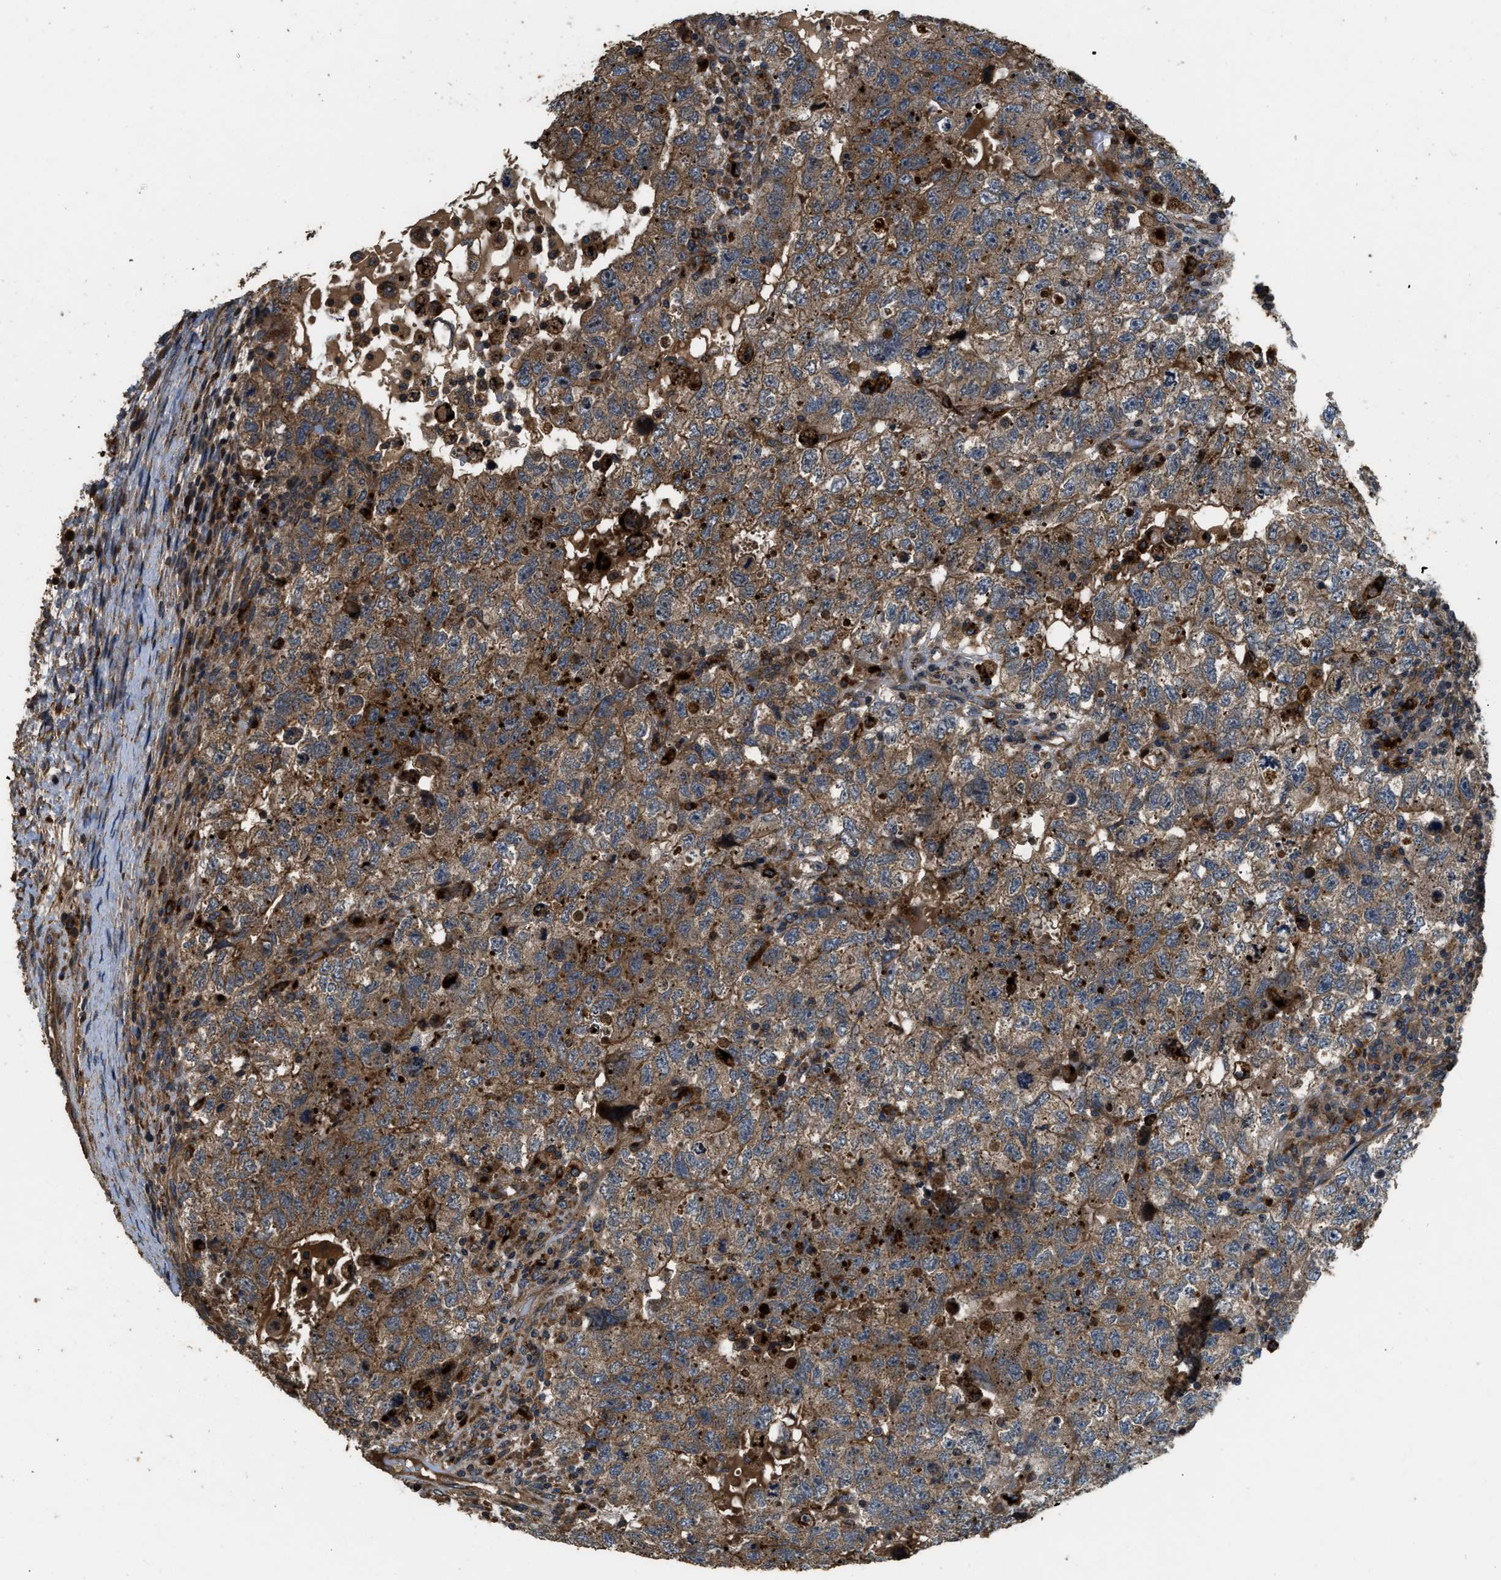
{"staining": {"intensity": "moderate", "quantity": ">75%", "location": "cytoplasmic/membranous"}, "tissue": "testis cancer", "cell_type": "Tumor cells", "image_type": "cancer", "snomed": [{"axis": "morphology", "description": "Carcinoma, Embryonal, NOS"}, {"axis": "topography", "description": "Testis"}], "caption": "Immunohistochemical staining of human testis cancer shows medium levels of moderate cytoplasmic/membranous protein expression in about >75% of tumor cells. (DAB (3,3'-diaminobenzidine) IHC with brightfield microscopy, high magnification).", "gene": "GGH", "patient": {"sex": "male", "age": 36}}